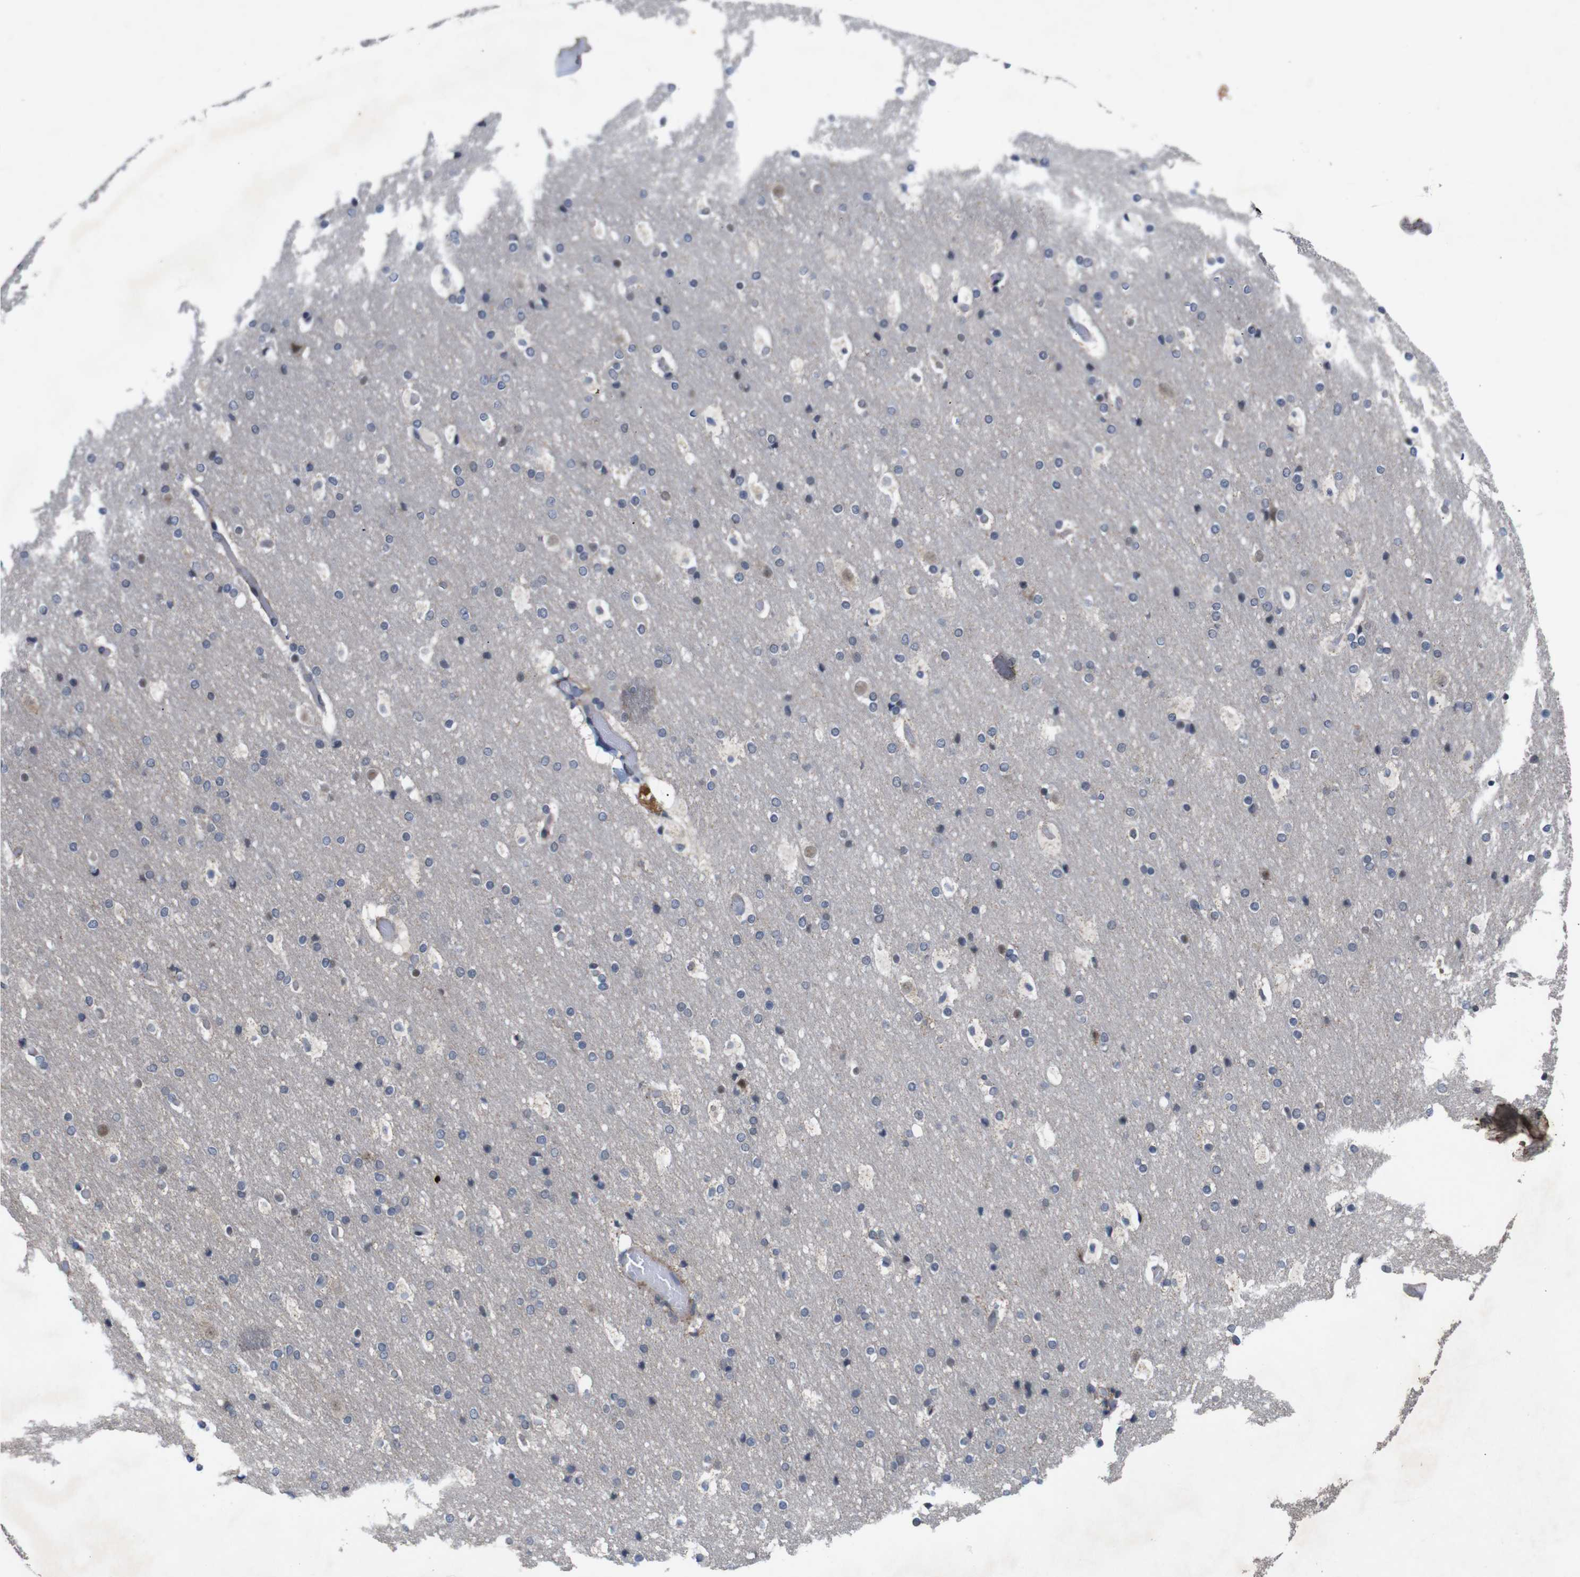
{"staining": {"intensity": "negative", "quantity": "none", "location": "none"}, "tissue": "cerebral cortex", "cell_type": "Endothelial cells", "image_type": "normal", "snomed": [{"axis": "morphology", "description": "Normal tissue, NOS"}, {"axis": "topography", "description": "Cerebral cortex"}], "caption": "IHC micrograph of unremarkable cerebral cortex: human cerebral cortex stained with DAB (3,3'-diaminobenzidine) shows no significant protein positivity in endothelial cells.", "gene": "ATP7B", "patient": {"sex": "male", "age": 57}}